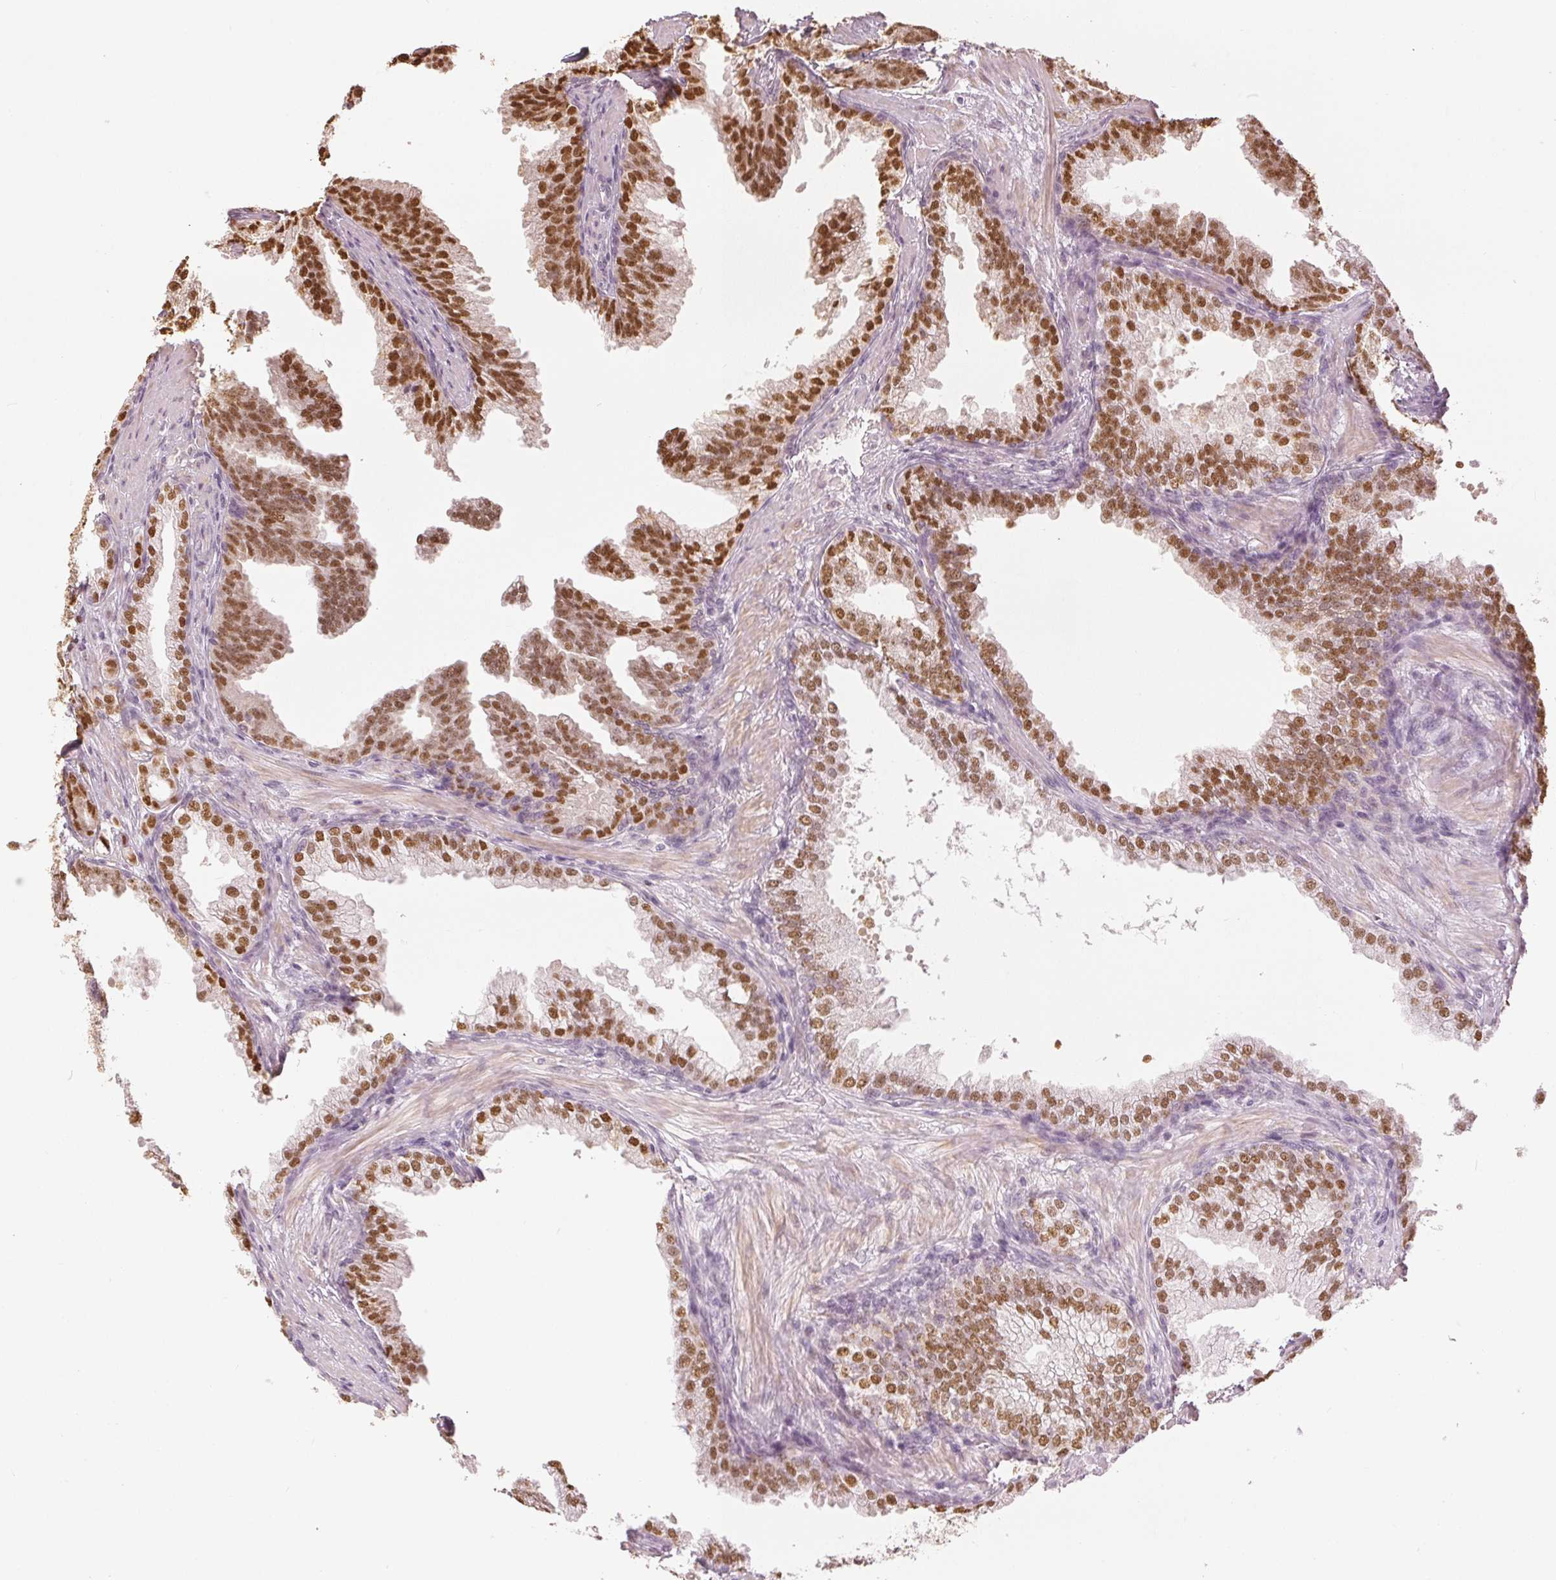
{"staining": {"intensity": "moderate", "quantity": ">75%", "location": "nuclear"}, "tissue": "prostate cancer", "cell_type": "Tumor cells", "image_type": "cancer", "snomed": [{"axis": "morphology", "description": "Adenocarcinoma, Low grade"}, {"axis": "topography", "description": "Prostate"}], "caption": "Prostate cancer stained for a protein (brown) demonstrates moderate nuclear positive expression in approximately >75% of tumor cells.", "gene": "SLC39A3", "patient": {"sex": "male", "age": 65}}